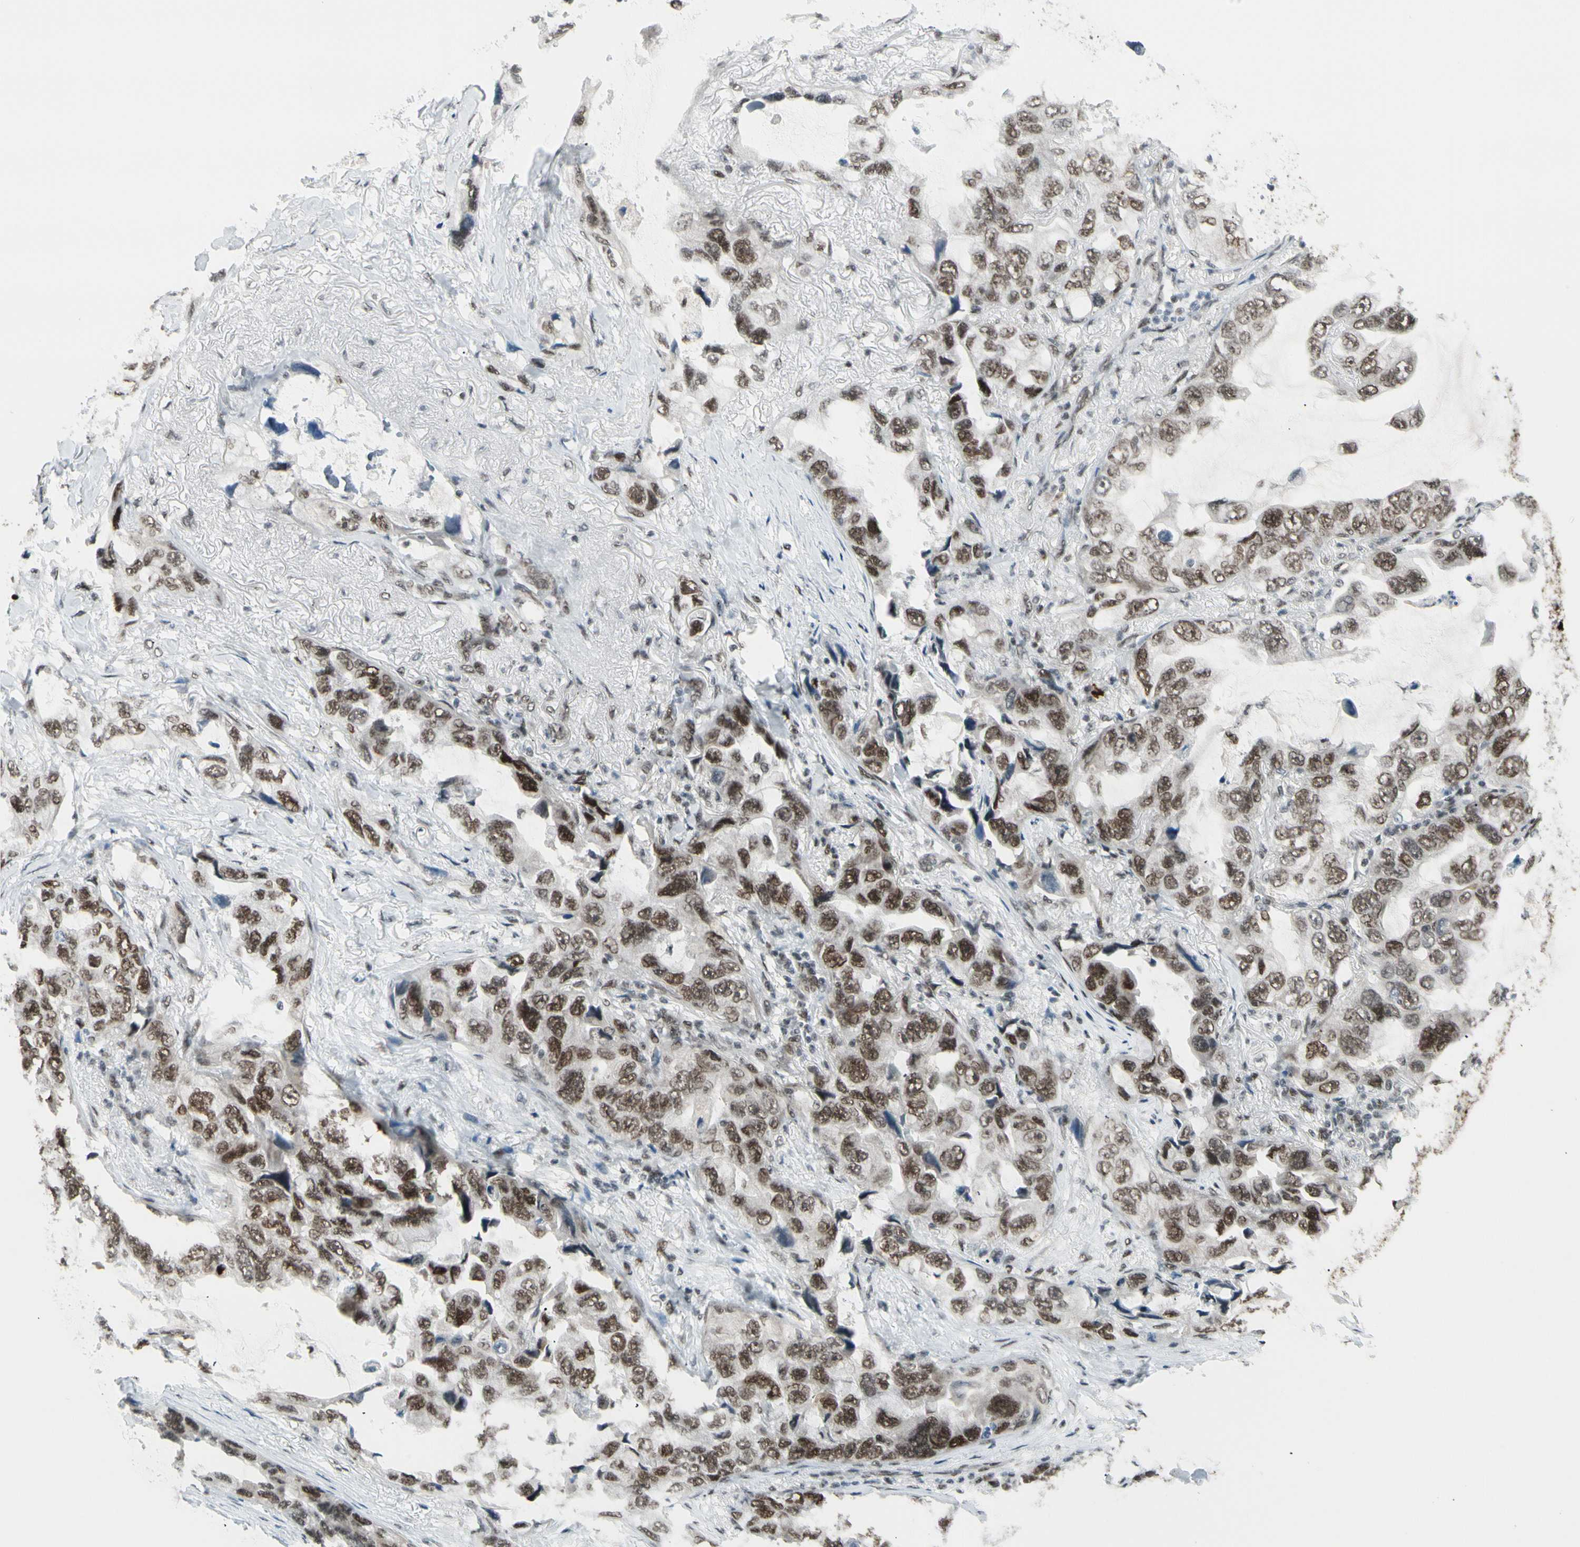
{"staining": {"intensity": "moderate", "quantity": ">75%", "location": "nuclear"}, "tissue": "lung cancer", "cell_type": "Tumor cells", "image_type": "cancer", "snomed": [{"axis": "morphology", "description": "Squamous cell carcinoma, NOS"}, {"axis": "topography", "description": "Lung"}], "caption": "Tumor cells show medium levels of moderate nuclear staining in about >75% of cells in human lung cancer.", "gene": "CHAMP1", "patient": {"sex": "female", "age": 73}}